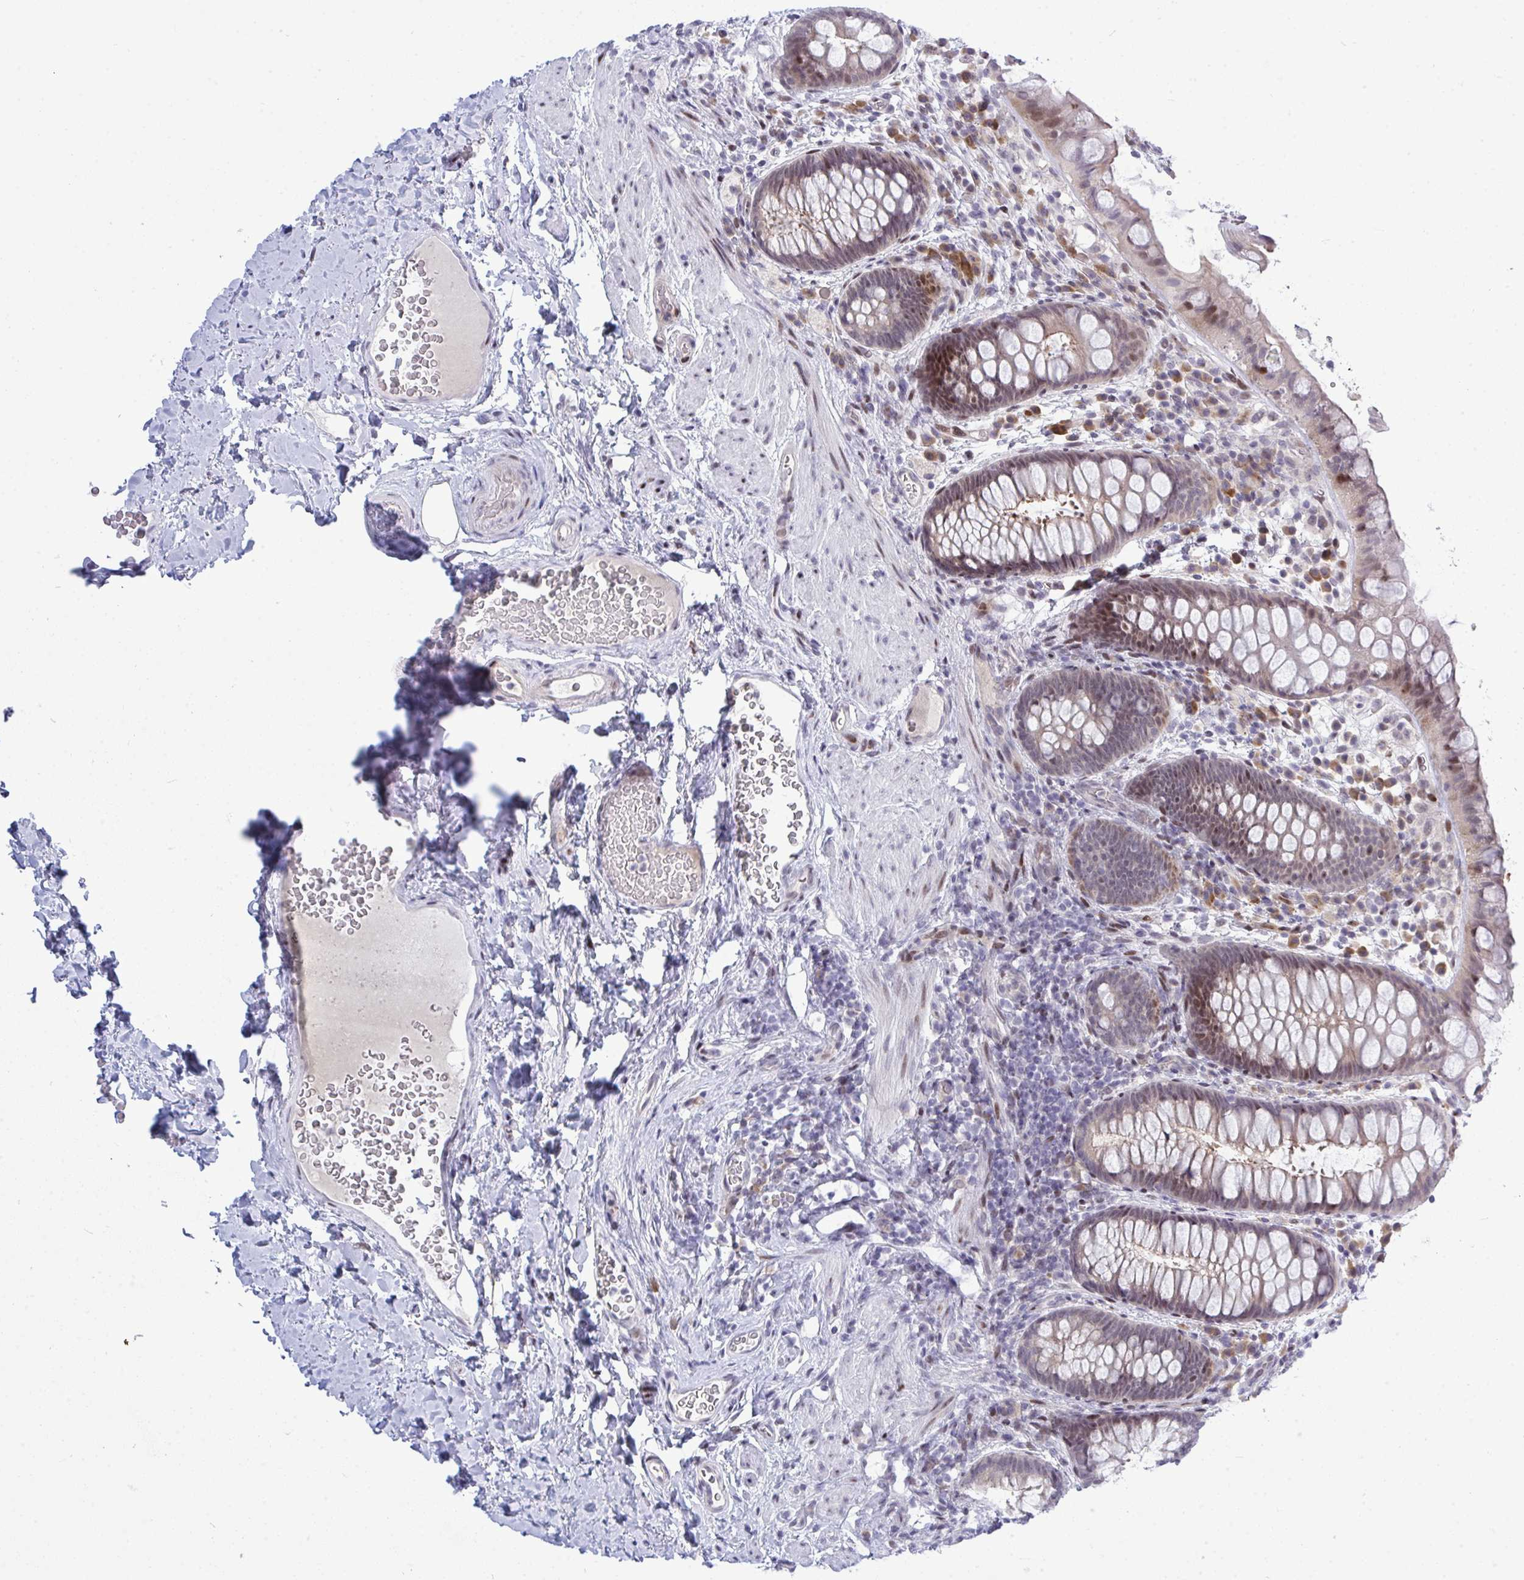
{"staining": {"intensity": "moderate", "quantity": "<25%", "location": "nuclear"}, "tissue": "rectum", "cell_type": "Glandular cells", "image_type": "normal", "snomed": [{"axis": "morphology", "description": "Normal tissue, NOS"}, {"axis": "topography", "description": "Rectum"}], "caption": "Benign rectum shows moderate nuclear staining in about <25% of glandular cells, visualized by immunohistochemistry.", "gene": "TAB1", "patient": {"sex": "female", "age": 69}}